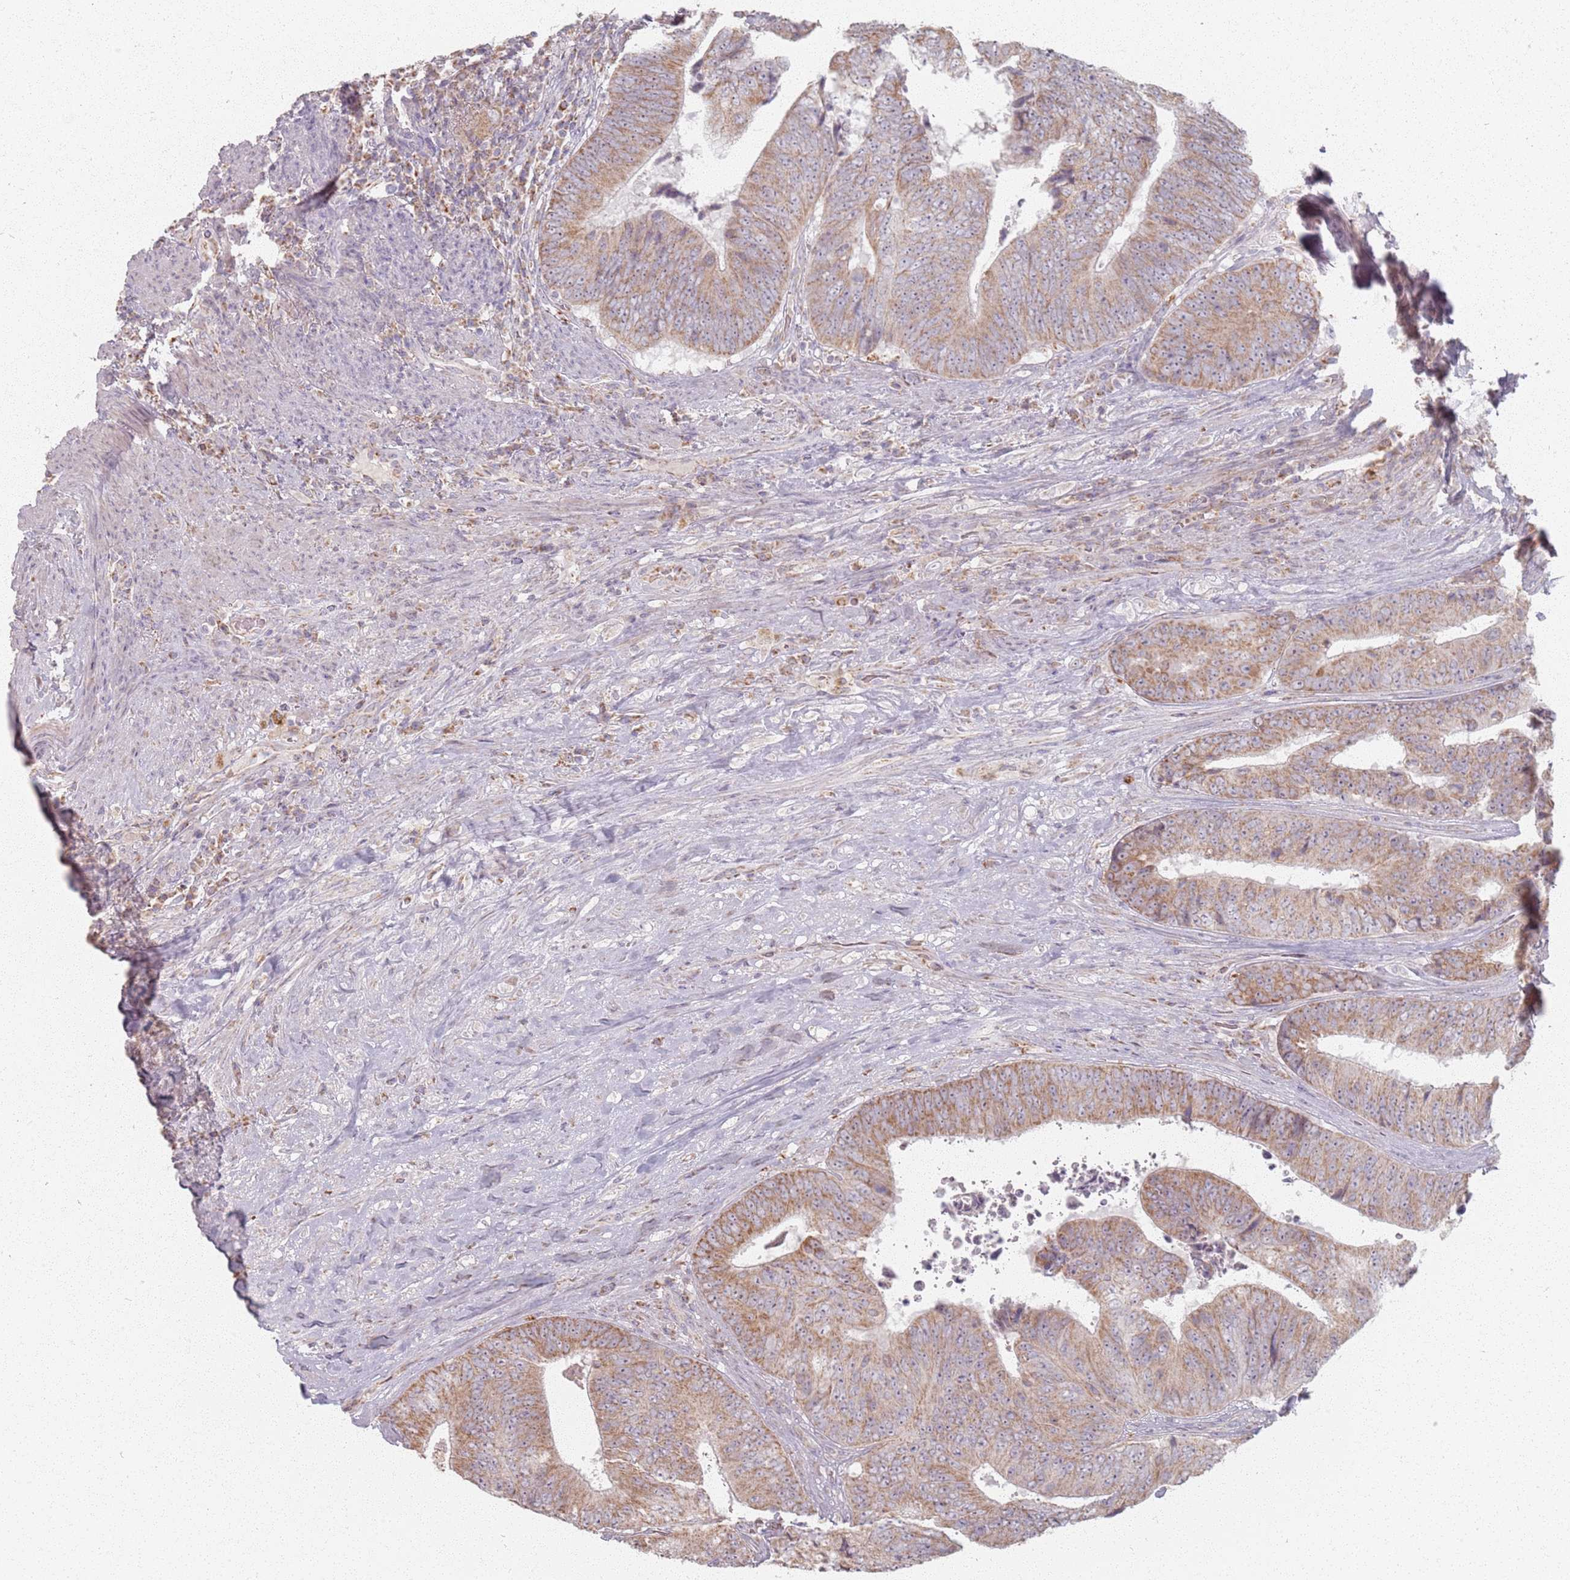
{"staining": {"intensity": "moderate", "quantity": ">75%", "location": "cytoplasmic/membranous"}, "tissue": "colorectal cancer", "cell_type": "Tumor cells", "image_type": "cancer", "snomed": [{"axis": "morphology", "description": "Adenocarcinoma, NOS"}, {"axis": "topography", "description": "Rectum"}], "caption": "Tumor cells demonstrate medium levels of moderate cytoplasmic/membranous staining in approximately >75% of cells in human colorectal cancer (adenocarcinoma).", "gene": "PKD2L2", "patient": {"sex": "male", "age": 72}}